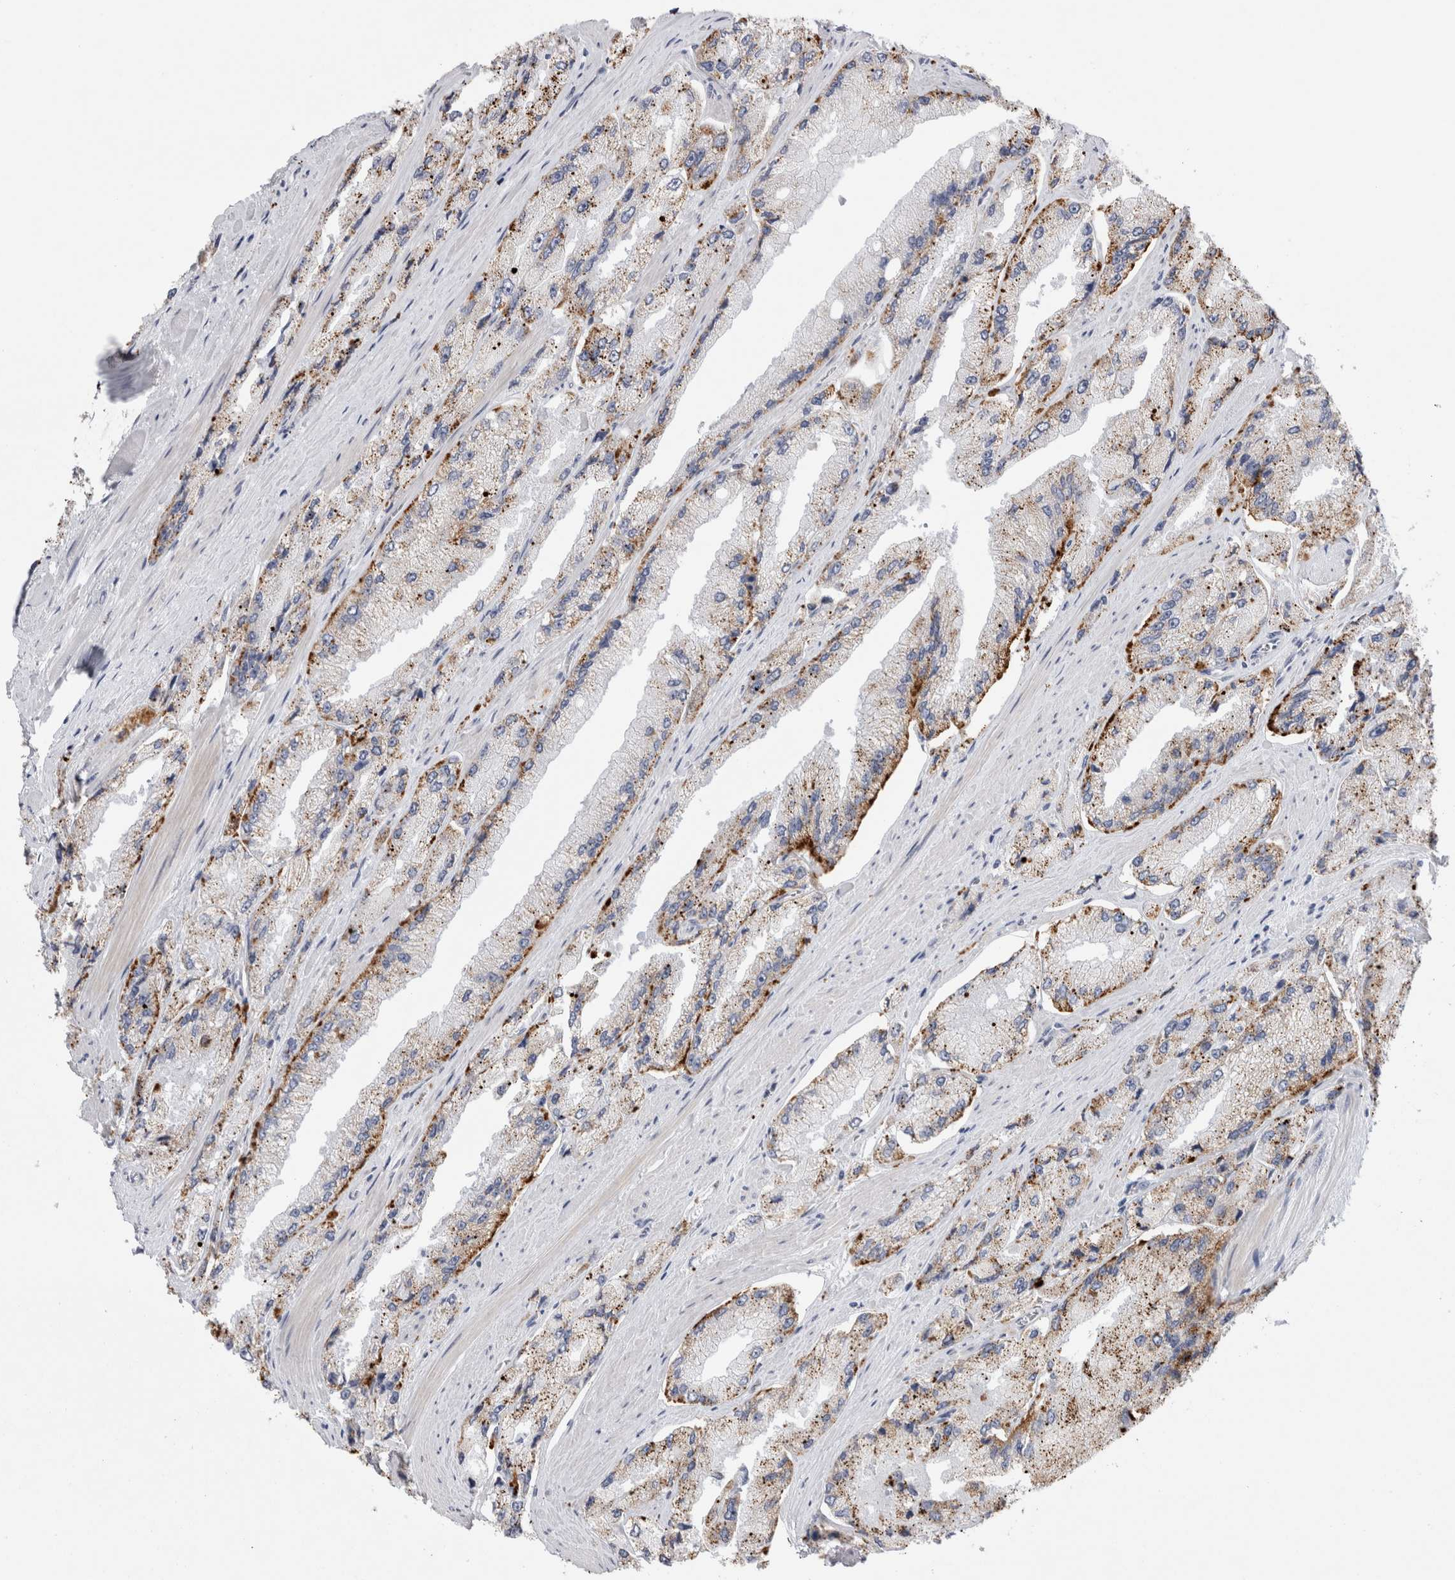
{"staining": {"intensity": "moderate", "quantity": "25%-75%", "location": "cytoplasmic/membranous"}, "tissue": "prostate cancer", "cell_type": "Tumor cells", "image_type": "cancer", "snomed": [{"axis": "morphology", "description": "Adenocarcinoma, High grade"}, {"axis": "topography", "description": "Prostate"}], "caption": "Tumor cells show medium levels of moderate cytoplasmic/membranous expression in approximately 25%-75% of cells in human high-grade adenocarcinoma (prostate). The staining is performed using DAB brown chromogen to label protein expression. The nuclei are counter-stained blue using hematoxylin.", "gene": "GAA", "patient": {"sex": "male", "age": 58}}